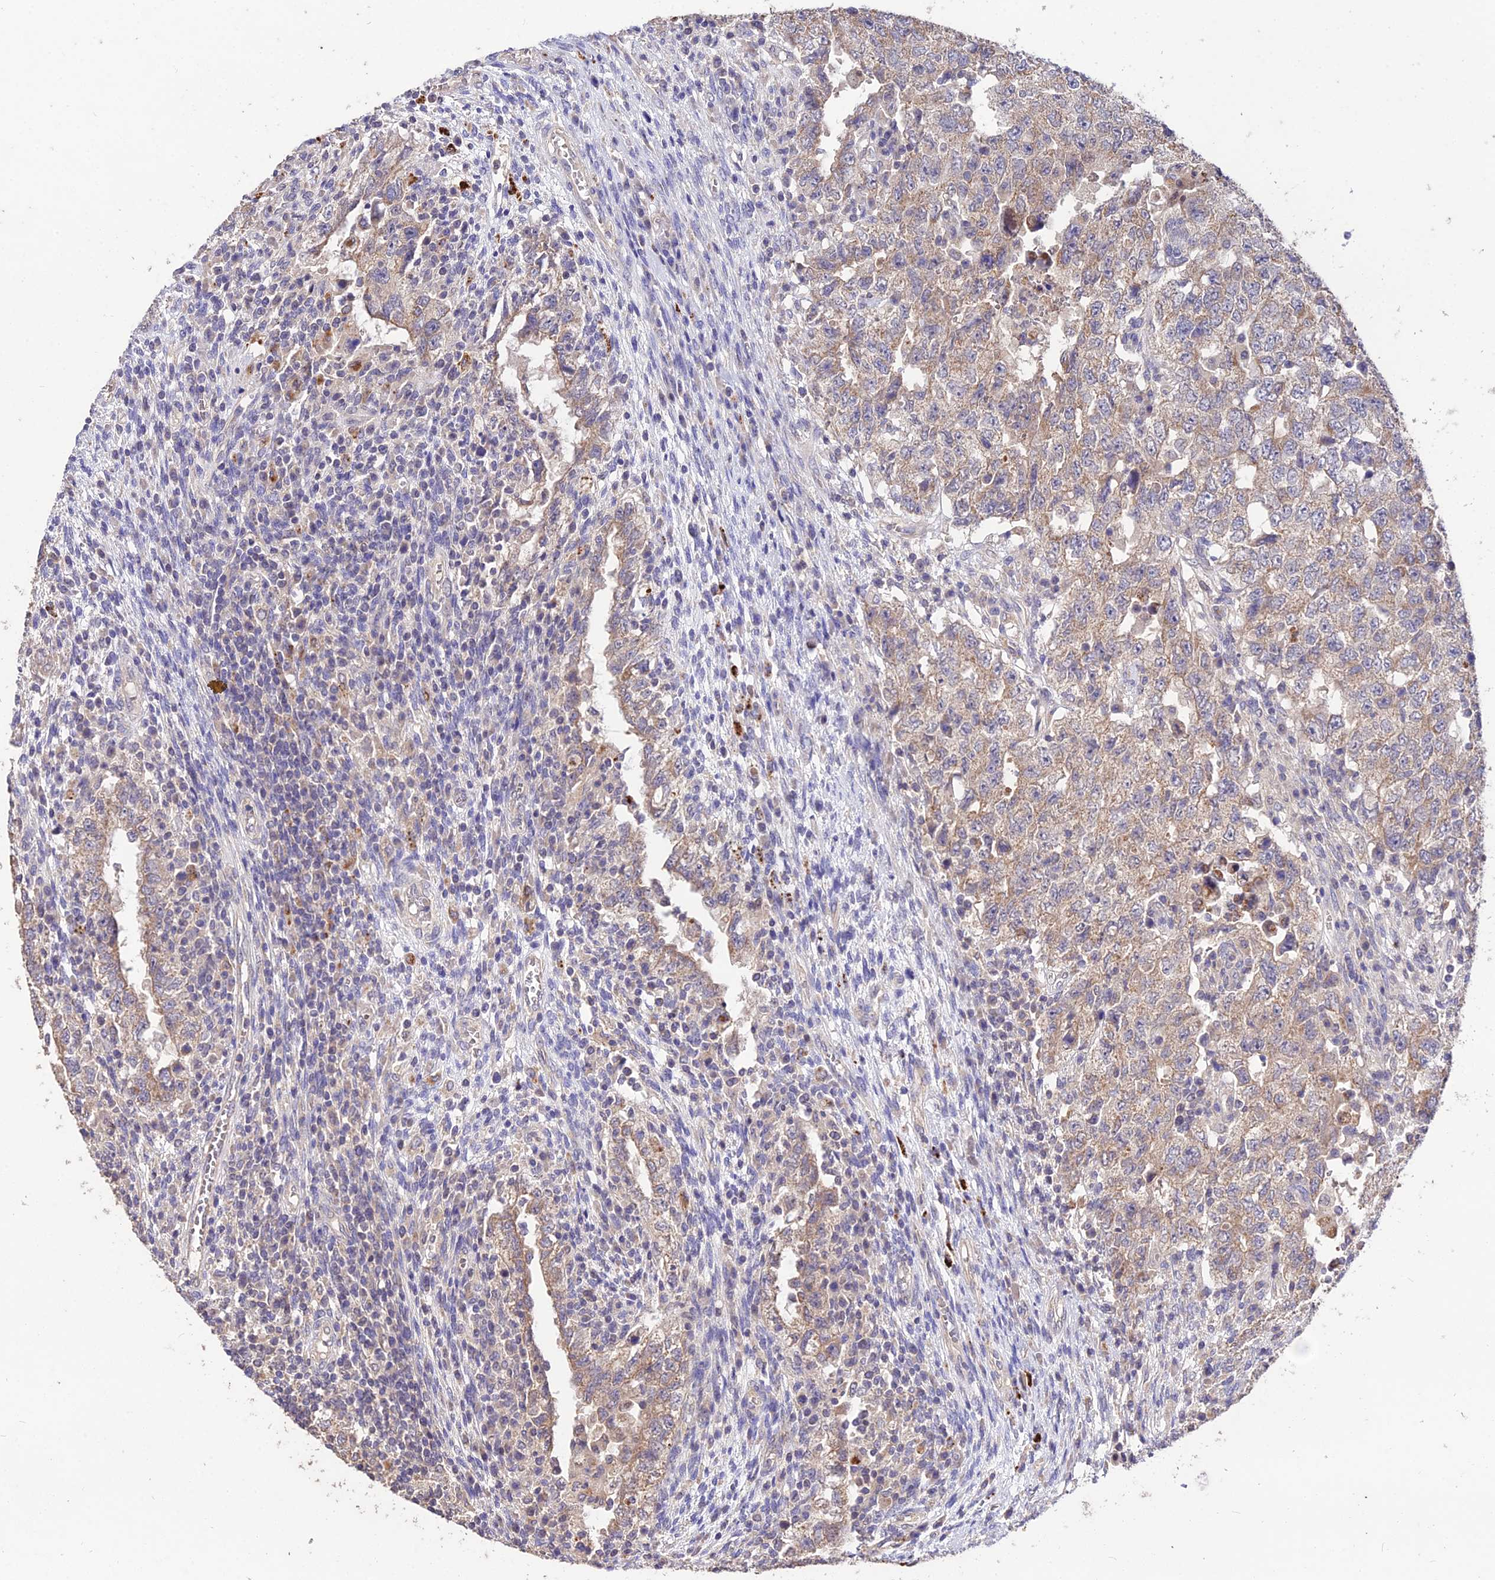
{"staining": {"intensity": "weak", "quantity": ">75%", "location": "cytoplasmic/membranous"}, "tissue": "testis cancer", "cell_type": "Tumor cells", "image_type": "cancer", "snomed": [{"axis": "morphology", "description": "Carcinoma, Embryonal, NOS"}, {"axis": "topography", "description": "Testis"}], "caption": "Brown immunohistochemical staining in embryonal carcinoma (testis) displays weak cytoplasmic/membranous expression in approximately >75% of tumor cells. The staining is performed using DAB (3,3'-diaminobenzidine) brown chromogen to label protein expression. The nuclei are counter-stained blue using hematoxylin.", "gene": "SDHD", "patient": {"sex": "male", "age": 26}}